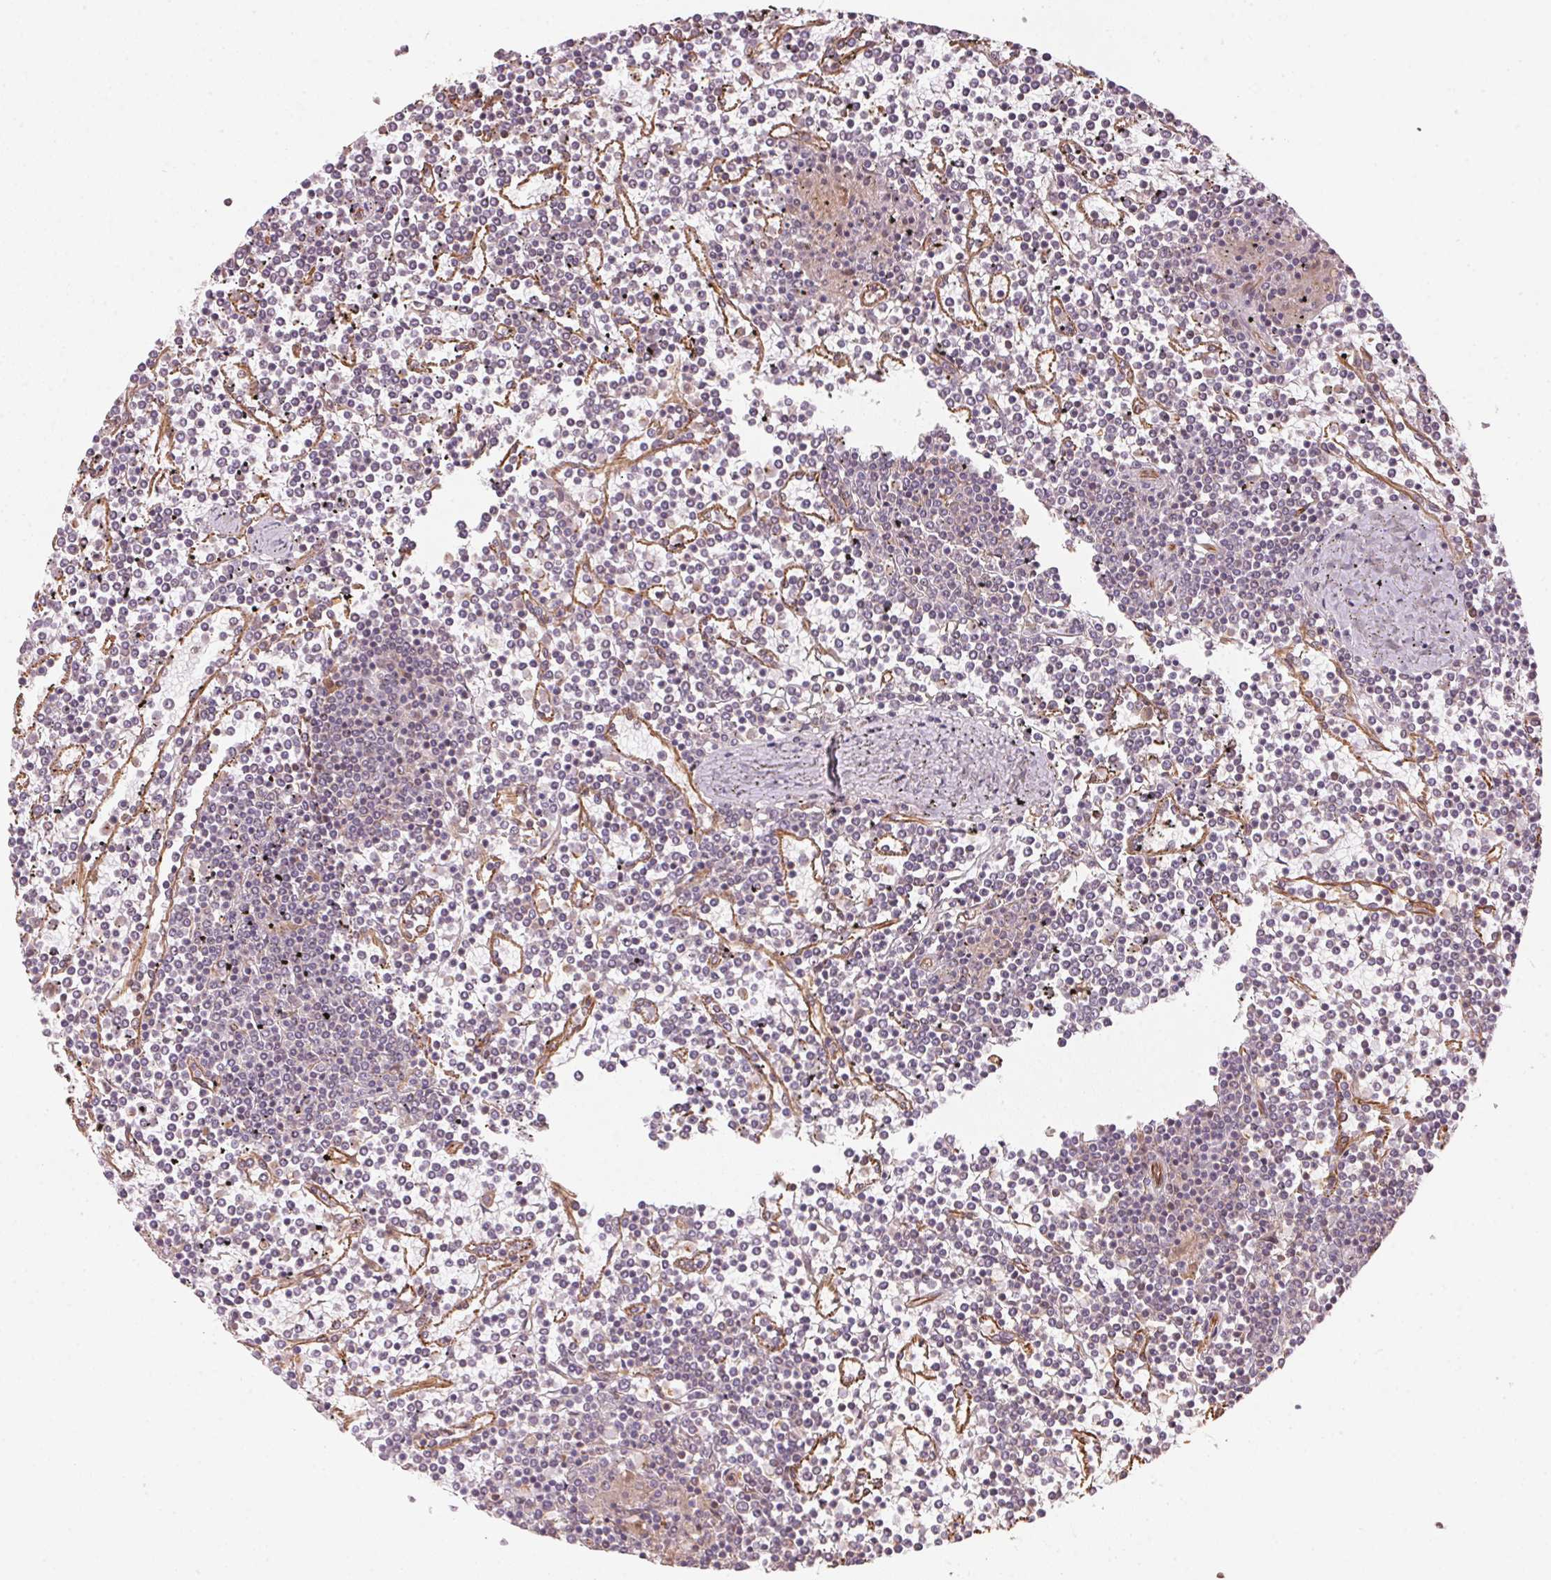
{"staining": {"intensity": "negative", "quantity": "none", "location": "none"}, "tissue": "lymphoma", "cell_type": "Tumor cells", "image_type": "cancer", "snomed": [{"axis": "morphology", "description": "Malignant lymphoma, non-Hodgkin's type, Low grade"}, {"axis": "topography", "description": "Spleen"}], "caption": "High magnification brightfield microscopy of lymphoma stained with DAB (brown) and counterstained with hematoxylin (blue): tumor cells show no significant positivity. (Stains: DAB (3,3'-diaminobenzidine) IHC with hematoxylin counter stain, Microscopy: brightfield microscopy at high magnification).", "gene": "FOXR2", "patient": {"sex": "female", "age": 19}}